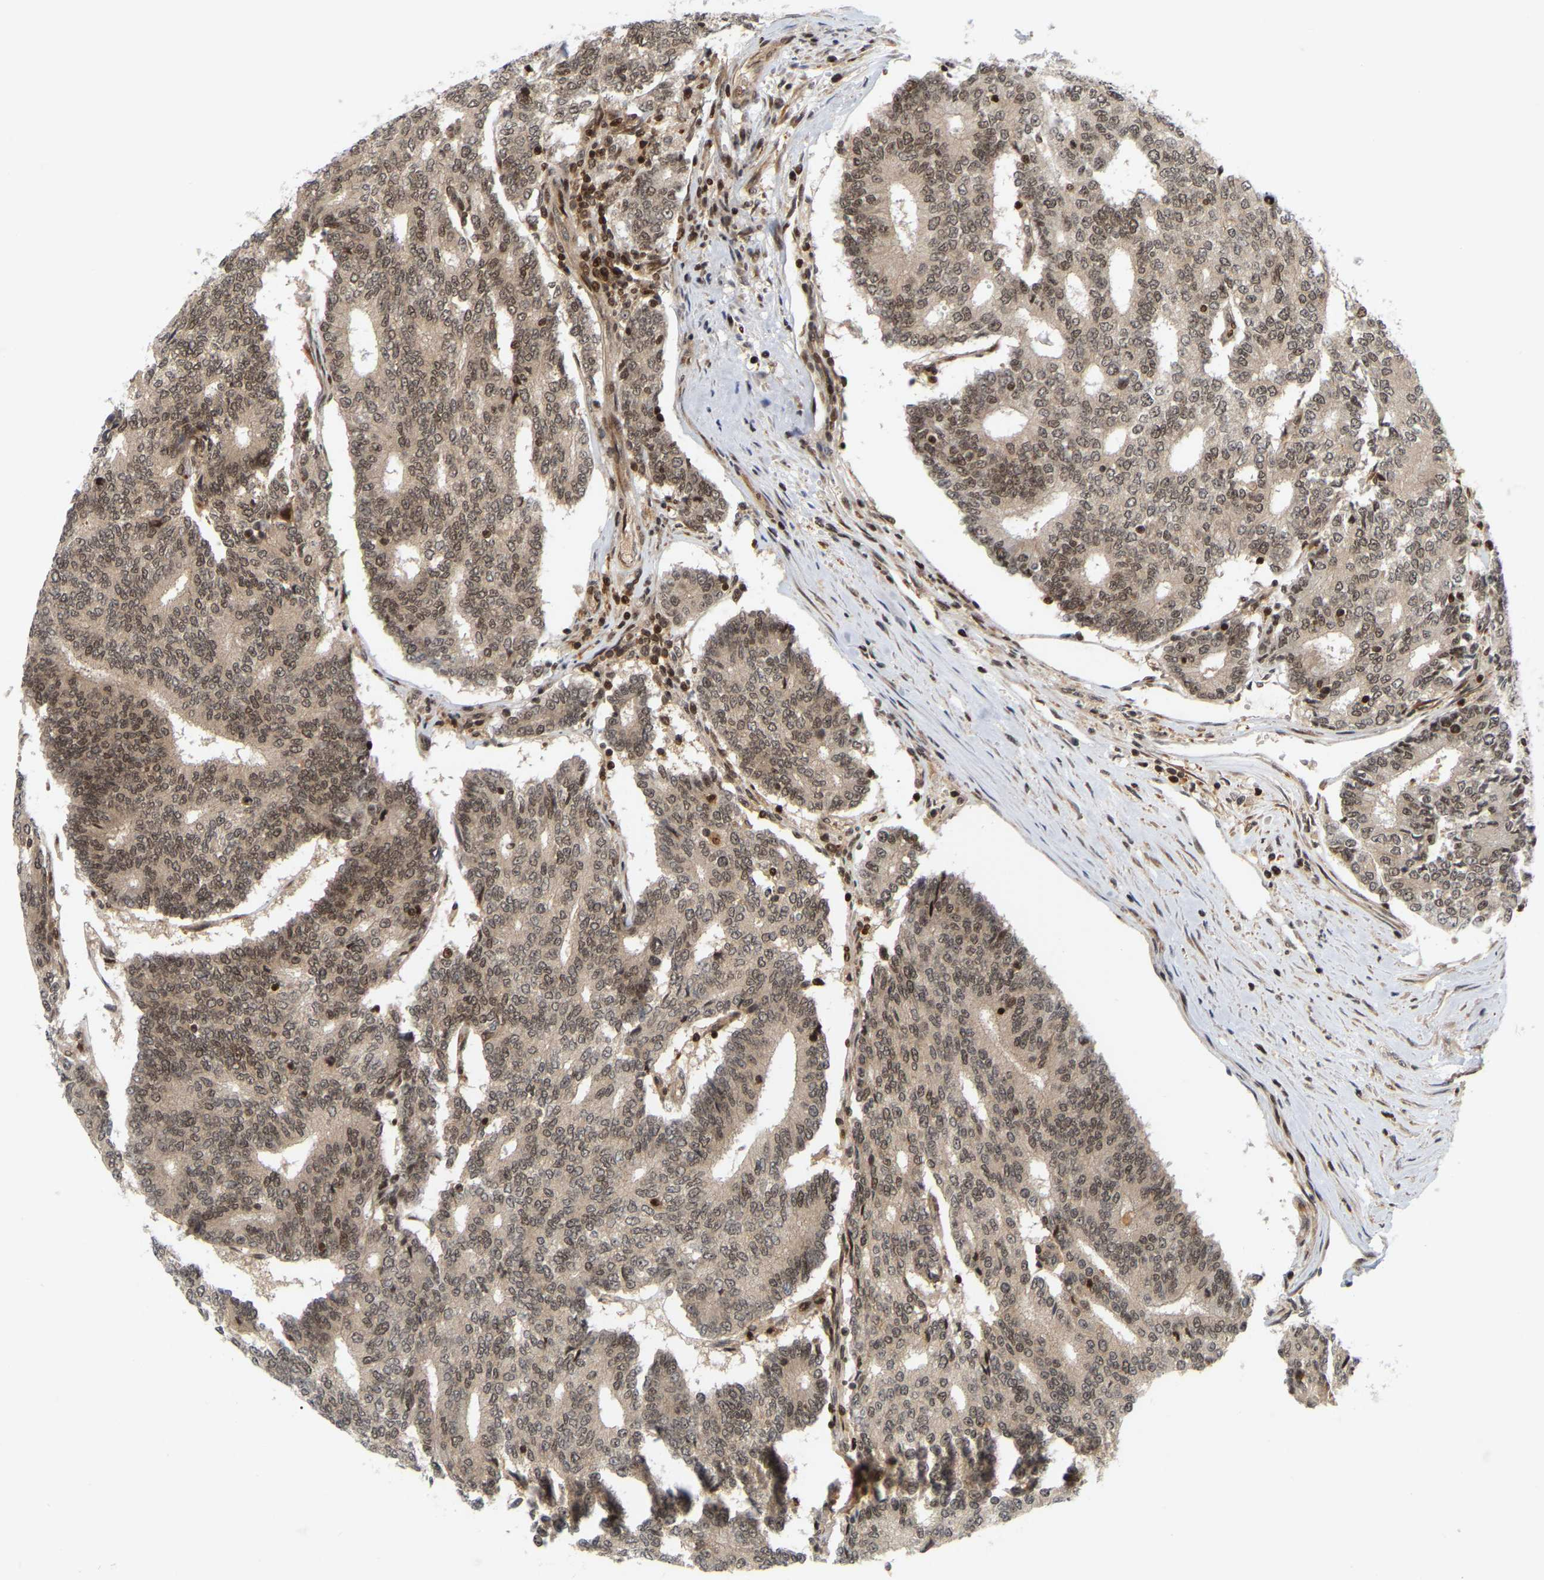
{"staining": {"intensity": "weak", "quantity": ">75%", "location": "cytoplasmic/membranous,nuclear"}, "tissue": "prostate cancer", "cell_type": "Tumor cells", "image_type": "cancer", "snomed": [{"axis": "morphology", "description": "Normal tissue, NOS"}, {"axis": "morphology", "description": "Adenocarcinoma, High grade"}, {"axis": "topography", "description": "Prostate"}, {"axis": "topography", "description": "Seminal veicle"}], "caption": "Protein expression by immunohistochemistry (IHC) shows weak cytoplasmic/membranous and nuclear expression in approximately >75% of tumor cells in prostate adenocarcinoma (high-grade).", "gene": "NFE2L2", "patient": {"sex": "male", "age": 55}}